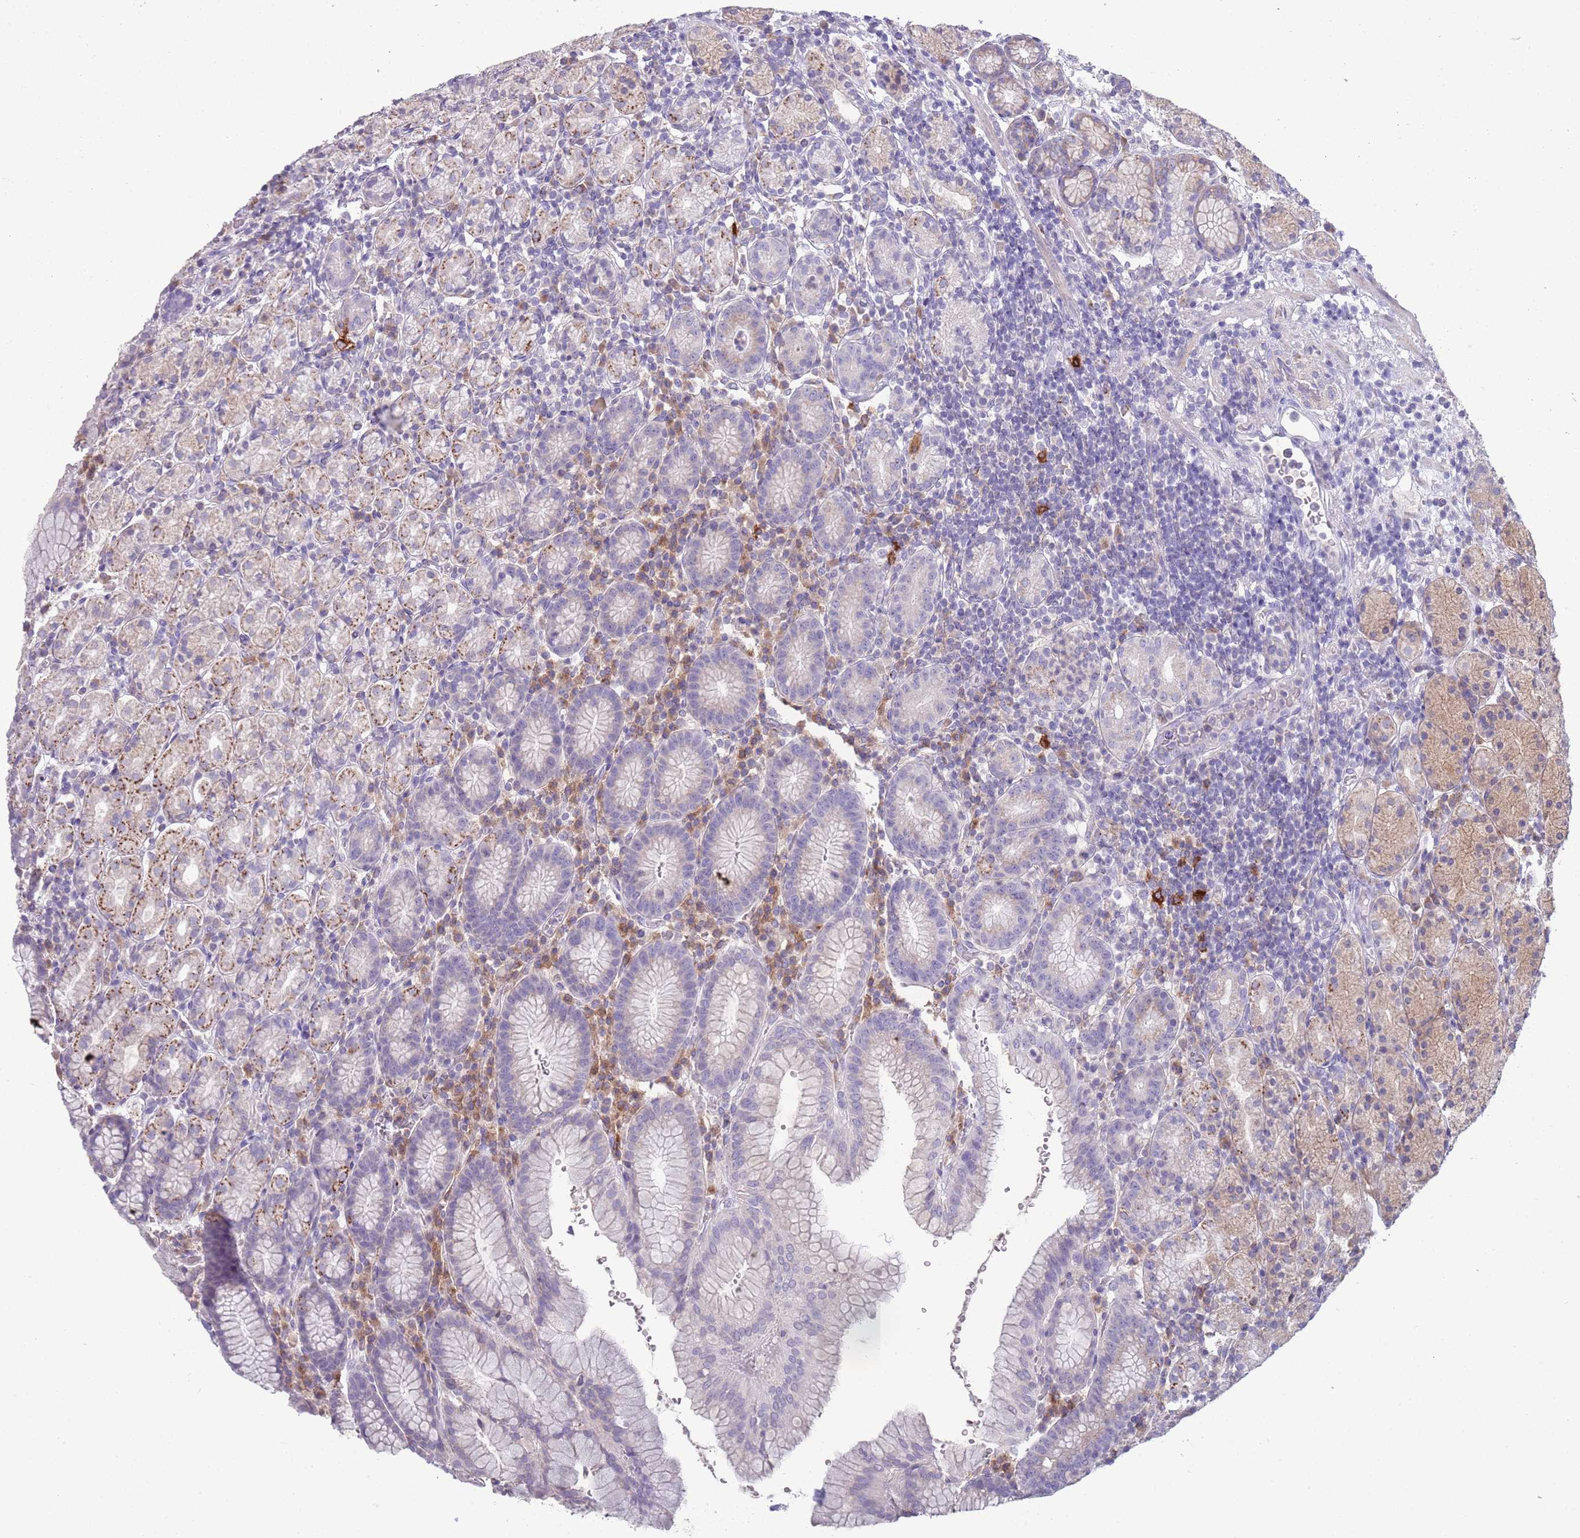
{"staining": {"intensity": "moderate", "quantity": "25%-75%", "location": "cytoplasmic/membranous"}, "tissue": "stomach", "cell_type": "Glandular cells", "image_type": "normal", "snomed": [{"axis": "morphology", "description": "Normal tissue, NOS"}, {"axis": "topography", "description": "Stomach, upper"}, {"axis": "topography", "description": "Stomach"}], "caption": "Immunohistochemical staining of normal stomach exhibits moderate cytoplasmic/membranous protein positivity in approximately 25%-75% of glandular cells.", "gene": "ACSBG1", "patient": {"sex": "male", "age": 62}}